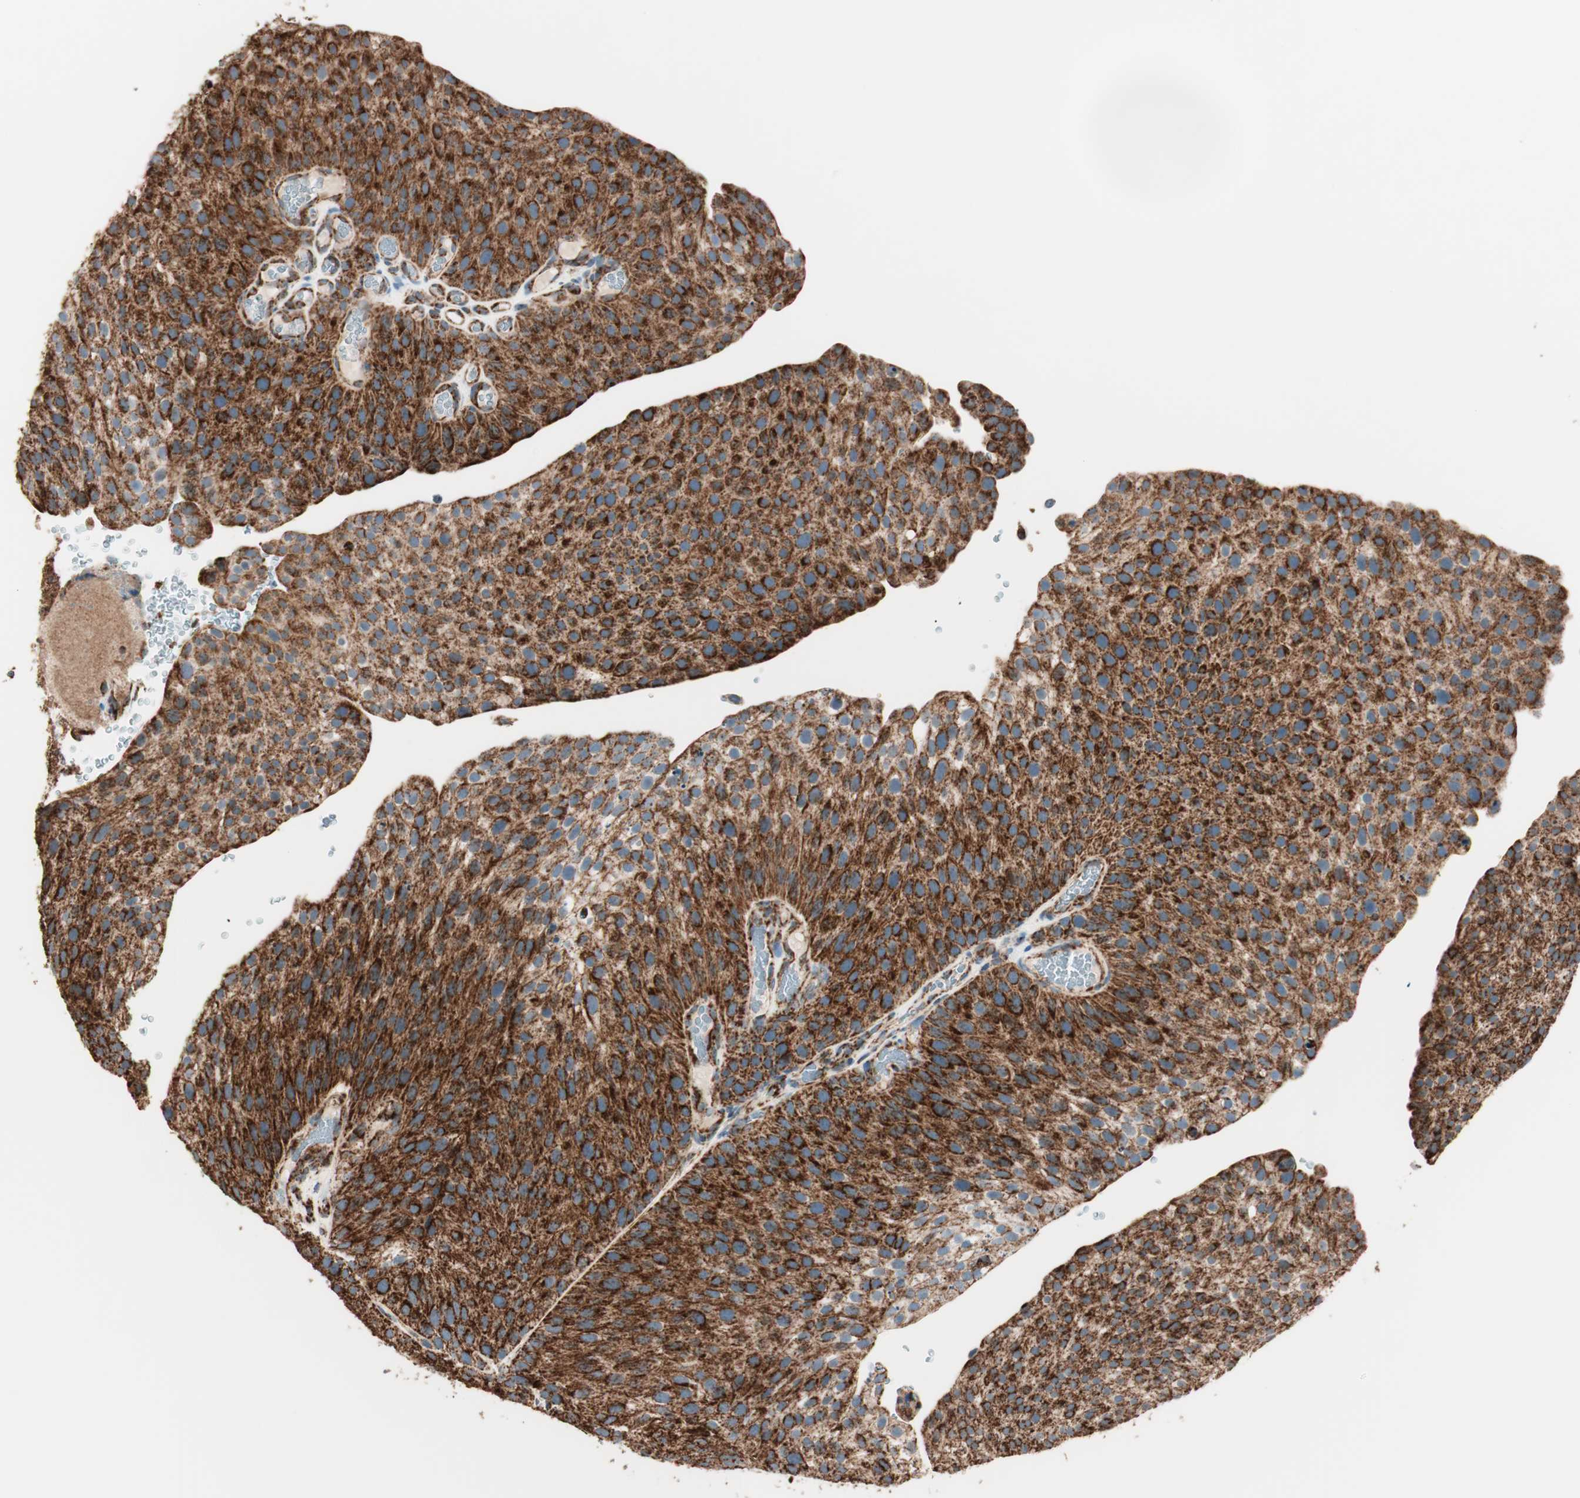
{"staining": {"intensity": "strong", "quantity": ">75%", "location": "cytoplasmic/membranous"}, "tissue": "urothelial cancer", "cell_type": "Tumor cells", "image_type": "cancer", "snomed": [{"axis": "morphology", "description": "Urothelial carcinoma, Low grade"}, {"axis": "topography", "description": "Smooth muscle"}, {"axis": "topography", "description": "Urinary bladder"}], "caption": "The micrograph demonstrates immunohistochemical staining of low-grade urothelial carcinoma. There is strong cytoplasmic/membranous positivity is identified in approximately >75% of tumor cells.", "gene": "TOMM22", "patient": {"sex": "male", "age": 60}}